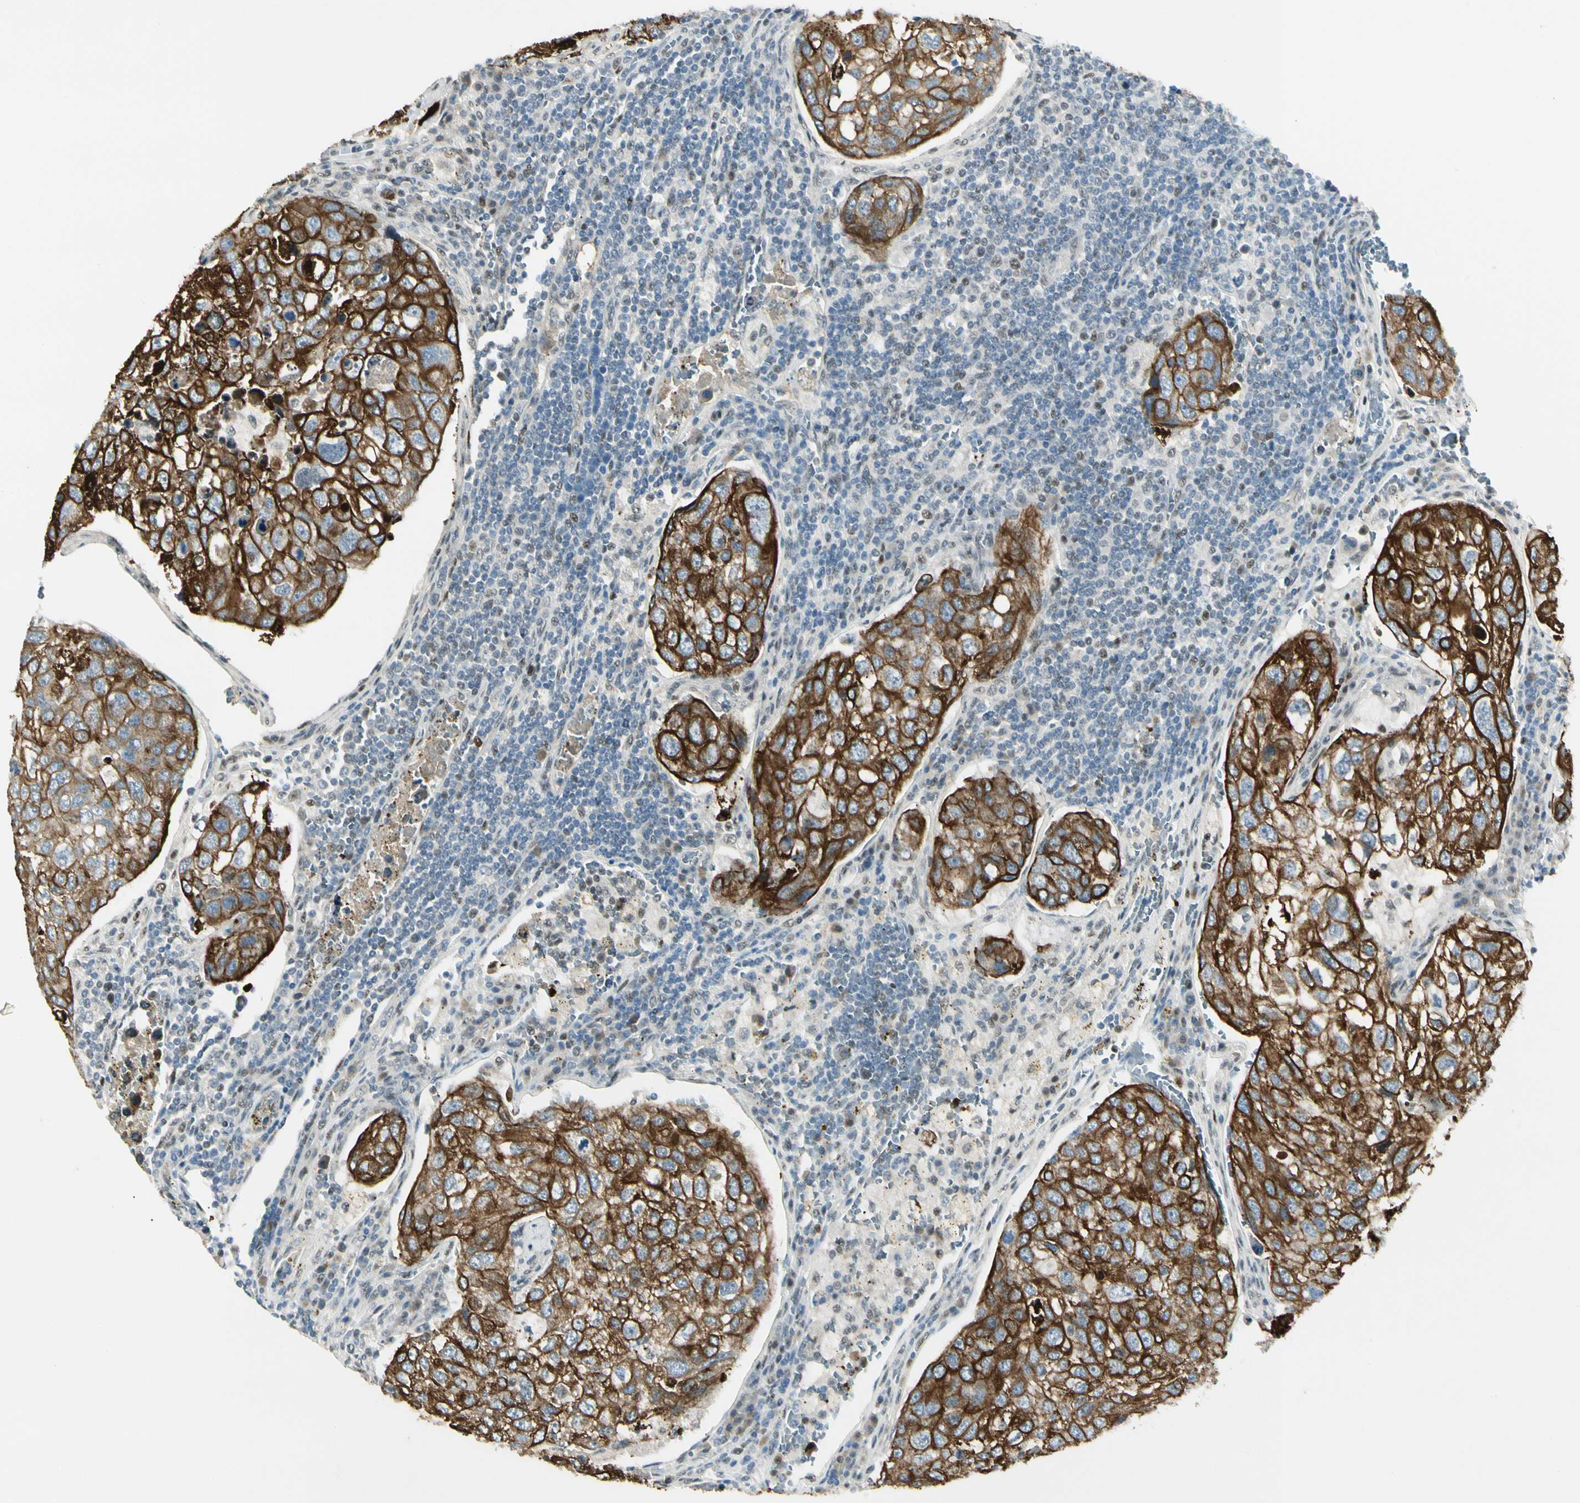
{"staining": {"intensity": "strong", "quantity": ">75%", "location": "cytoplasmic/membranous"}, "tissue": "urothelial cancer", "cell_type": "Tumor cells", "image_type": "cancer", "snomed": [{"axis": "morphology", "description": "Urothelial carcinoma, High grade"}, {"axis": "topography", "description": "Lymph node"}, {"axis": "topography", "description": "Urinary bladder"}], "caption": "Immunohistochemistry (IHC) (DAB) staining of human high-grade urothelial carcinoma exhibits strong cytoplasmic/membranous protein staining in about >75% of tumor cells.", "gene": "ATXN1", "patient": {"sex": "male", "age": 51}}